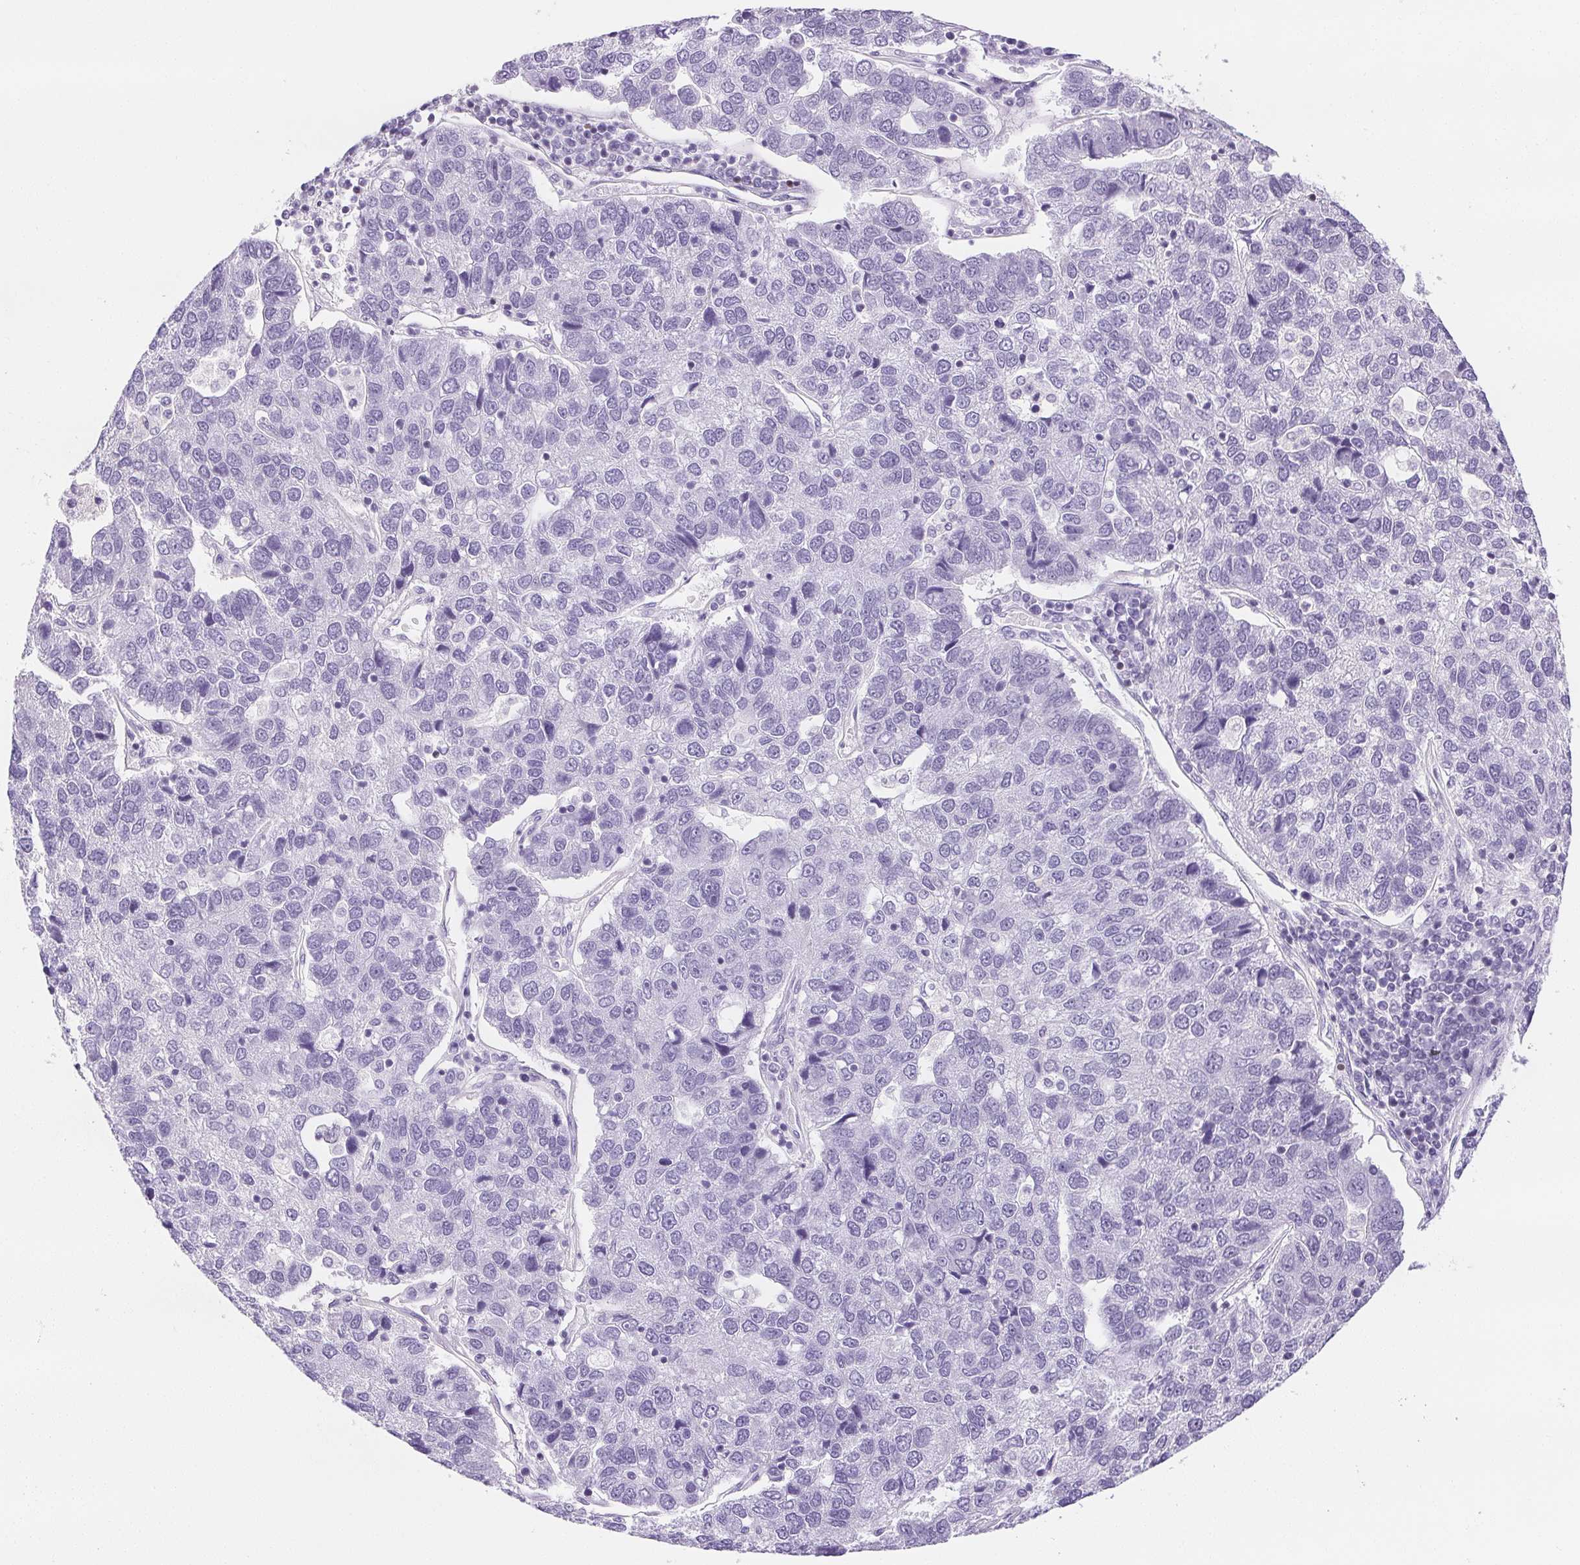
{"staining": {"intensity": "negative", "quantity": "none", "location": "none"}, "tissue": "pancreatic cancer", "cell_type": "Tumor cells", "image_type": "cancer", "snomed": [{"axis": "morphology", "description": "Adenocarcinoma, NOS"}, {"axis": "topography", "description": "Pancreas"}], "caption": "This is an immunohistochemistry photomicrograph of human pancreatic cancer (adenocarcinoma). There is no positivity in tumor cells.", "gene": "BEND2", "patient": {"sex": "female", "age": 61}}